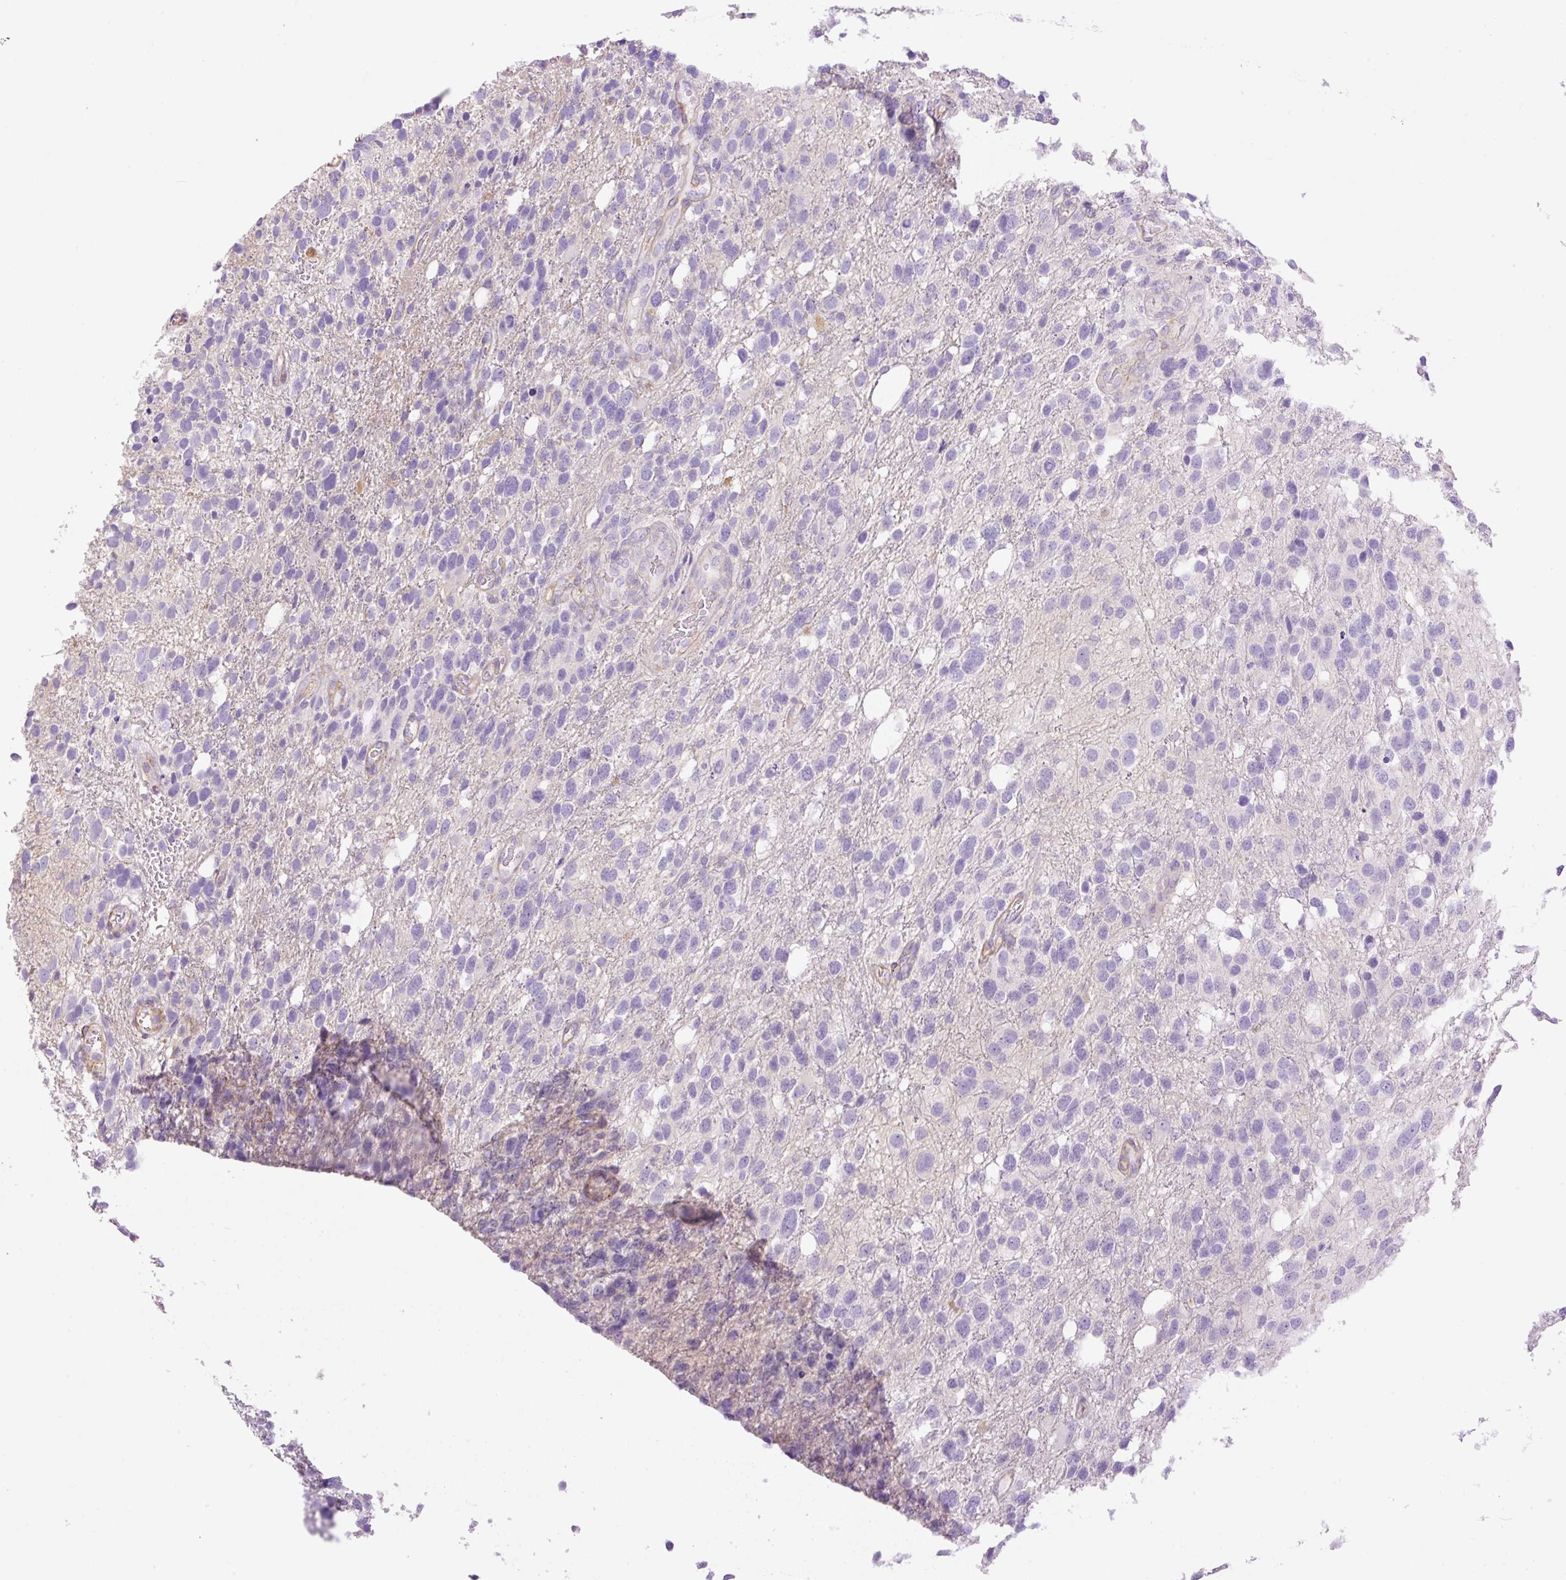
{"staining": {"intensity": "negative", "quantity": "none", "location": "none"}, "tissue": "glioma", "cell_type": "Tumor cells", "image_type": "cancer", "snomed": [{"axis": "morphology", "description": "Glioma, malignant, High grade"}, {"axis": "topography", "description": "Brain"}], "caption": "Micrograph shows no protein staining in tumor cells of glioma tissue.", "gene": "EHD3", "patient": {"sex": "female", "age": 58}}